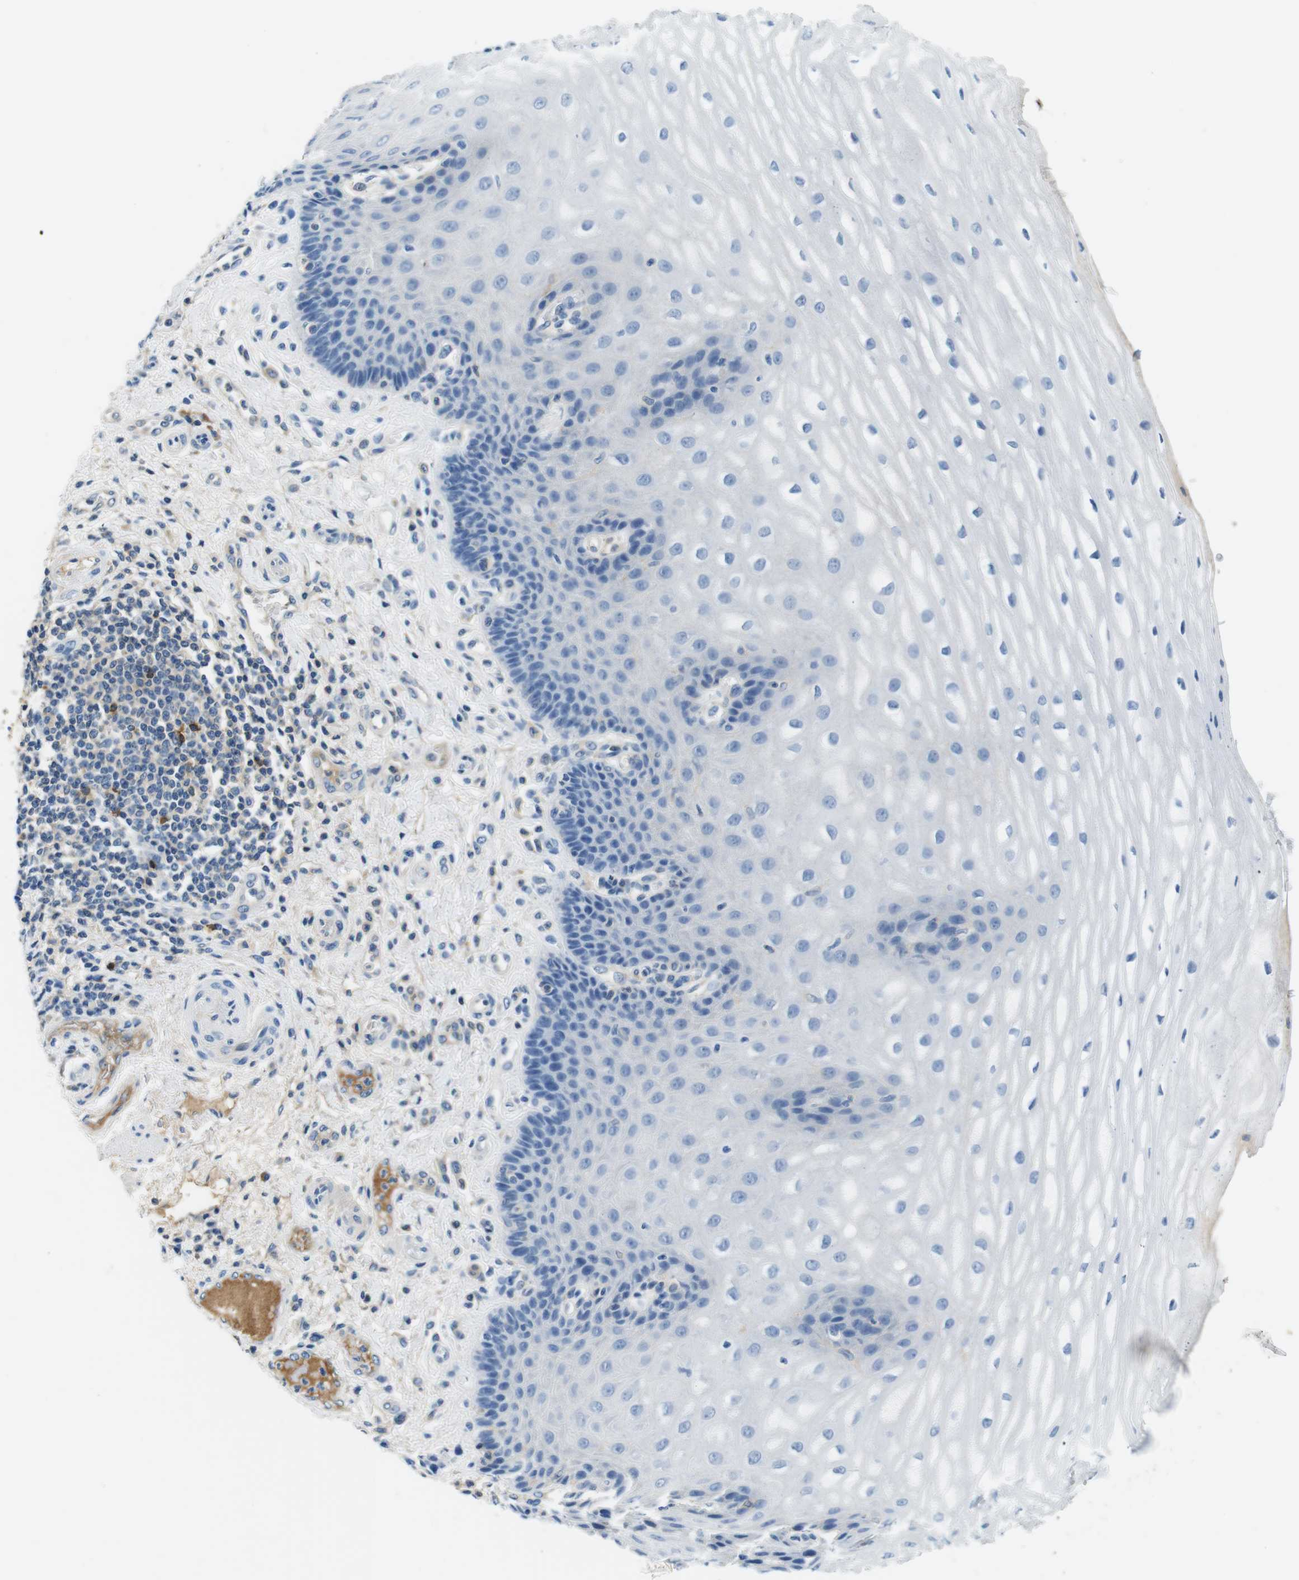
{"staining": {"intensity": "negative", "quantity": "none", "location": "none"}, "tissue": "esophagus", "cell_type": "Squamous epithelial cells", "image_type": "normal", "snomed": [{"axis": "morphology", "description": "Normal tissue, NOS"}, {"axis": "topography", "description": "Esophagus"}], "caption": "This is an IHC micrograph of benign human esophagus. There is no staining in squamous epithelial cells.", "gene": "IGHD", "patient": {"sex": "male", "age": 54}}